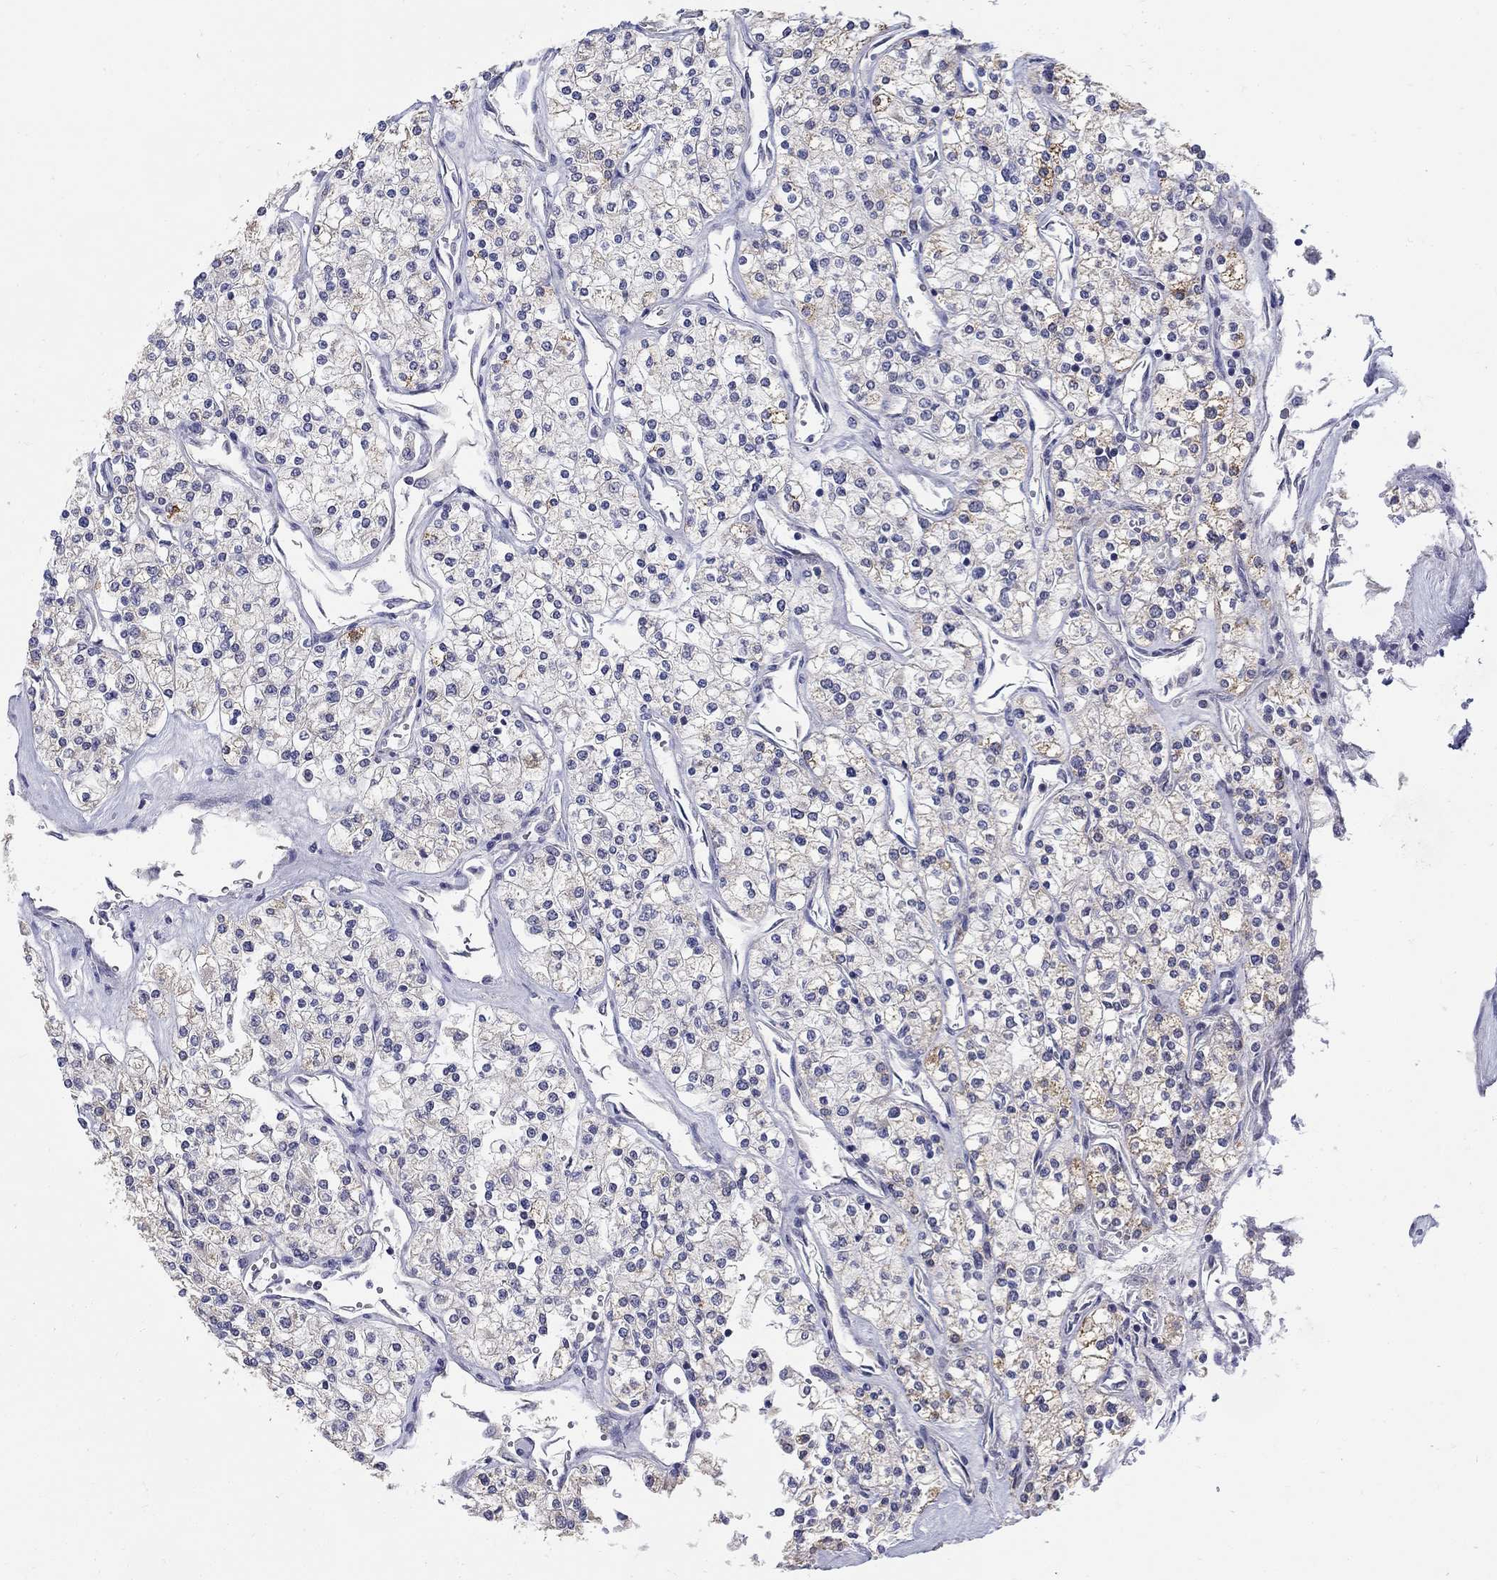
{"staining": {"intensity": "moderate", "quantity": "<25%", "location": "cytoplasmic/membranous"}, "tissue": "renal cancer", "cell_type": "Tumor cells", "image_type": "cancer", "snomed": [{"axis": "morphology", "description": "Adenocarcinoma, NOS"}, {"axis": "topography", "description": "Kidney"}], "caption": "A brown stain labels moderate cytoplasmic/membranous staining of a protein in renal cancer (adenocarcinoma) tumor cells. Using DAB (3,3'-diaminobenzidine) (brown) and hematoxylin (blue) stains, captured at high magnification using brightfield microscopy.", "gene": "ABCA4", "patient": {"sex": "male", "age": 80}}